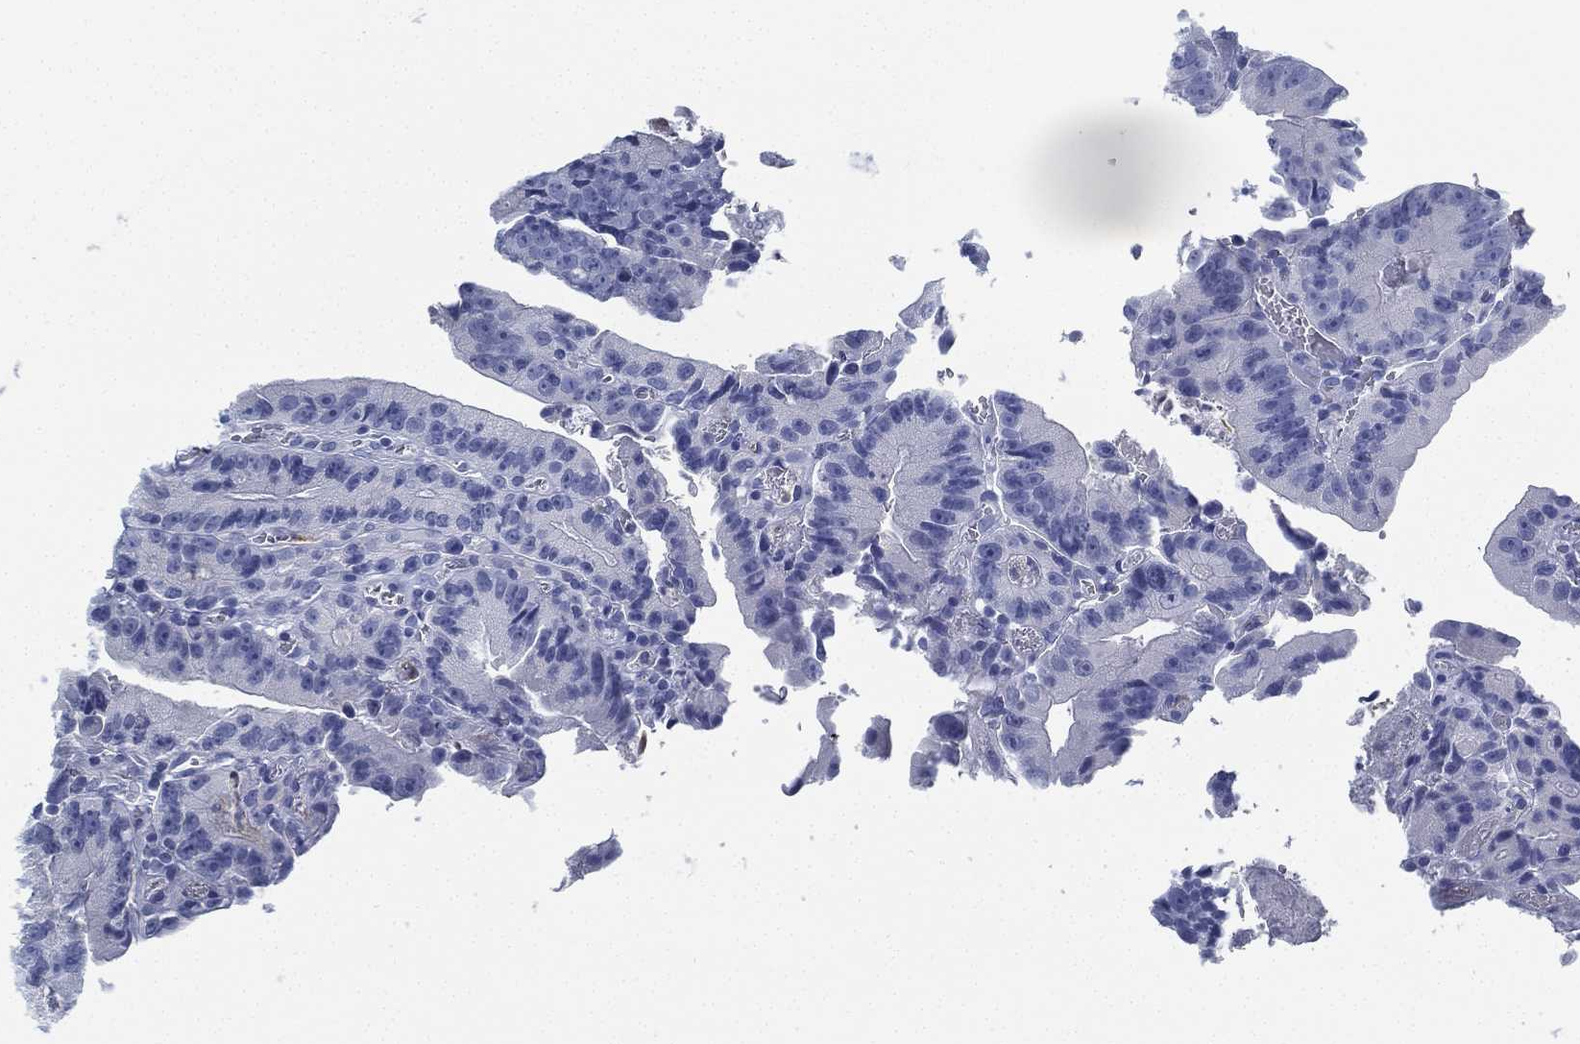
{"staining": {"intensity": "negative", "quantity": "none", "location": "none"}, "tissue": "colorectal cancer", "cell_type": "Tumor cells", "image_type": "cancer", "snomed": [{"axis": "morphology", "description": "Adenocarcinoma, NOS"}, {"axis": "topography", "description": "Colon"}], "caption": "Immunohistochemistry of human colorectal cancer (adenocarcinoma) shows no expression in tumor cells. Brightfield microscopy of immunohistochemistry stained with DAB (3,3'-diaminobenzidine) (brown) and hematoxylin (blue), captured at high magnification.", "gene": "DEFB121", "patient": {"sex": "female", "age": 86}}